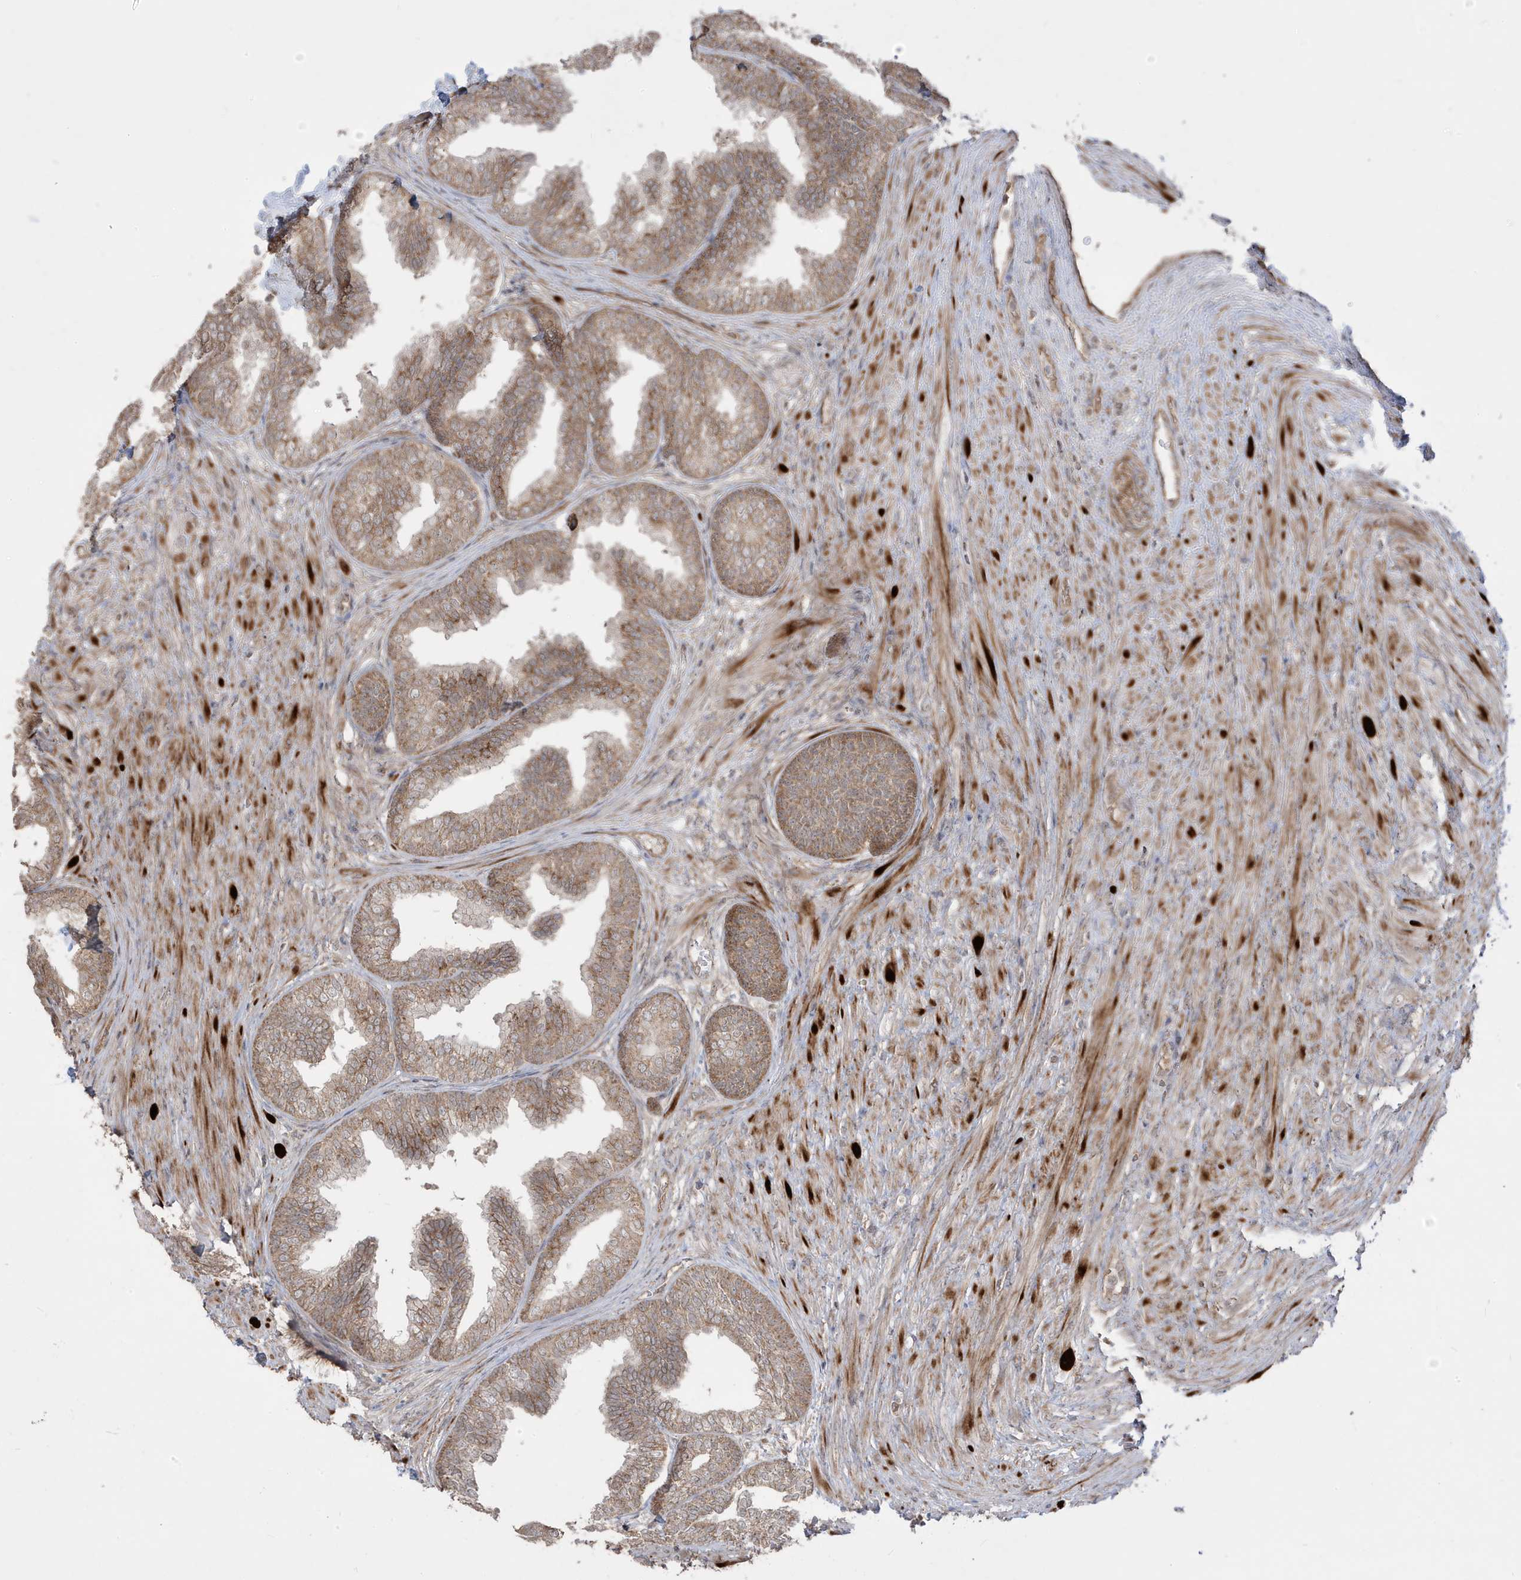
{"staining": {"intensity": "moderate", "quantity": ">75%", "location": "cytoplasmic/membranous"}, "tissue": "prostate", "cell_type": "Glandular cells", "image_type": "normal", "snomed": [{"axis": "morphology", "description": "Normal tissue, NOS"}, {"axis": "topography", "description": "Prostate"}], "caption": "Immunohistochemical staining of benign prostate shows moderate cytoplasmic/membranous protein positivity in about >75% of glandular cells. (DAB IHC, brown staining for protein, blue staining for nuclei).", "gene": "DNAJC12", "patient": {"sex": "male", "age": 76}}